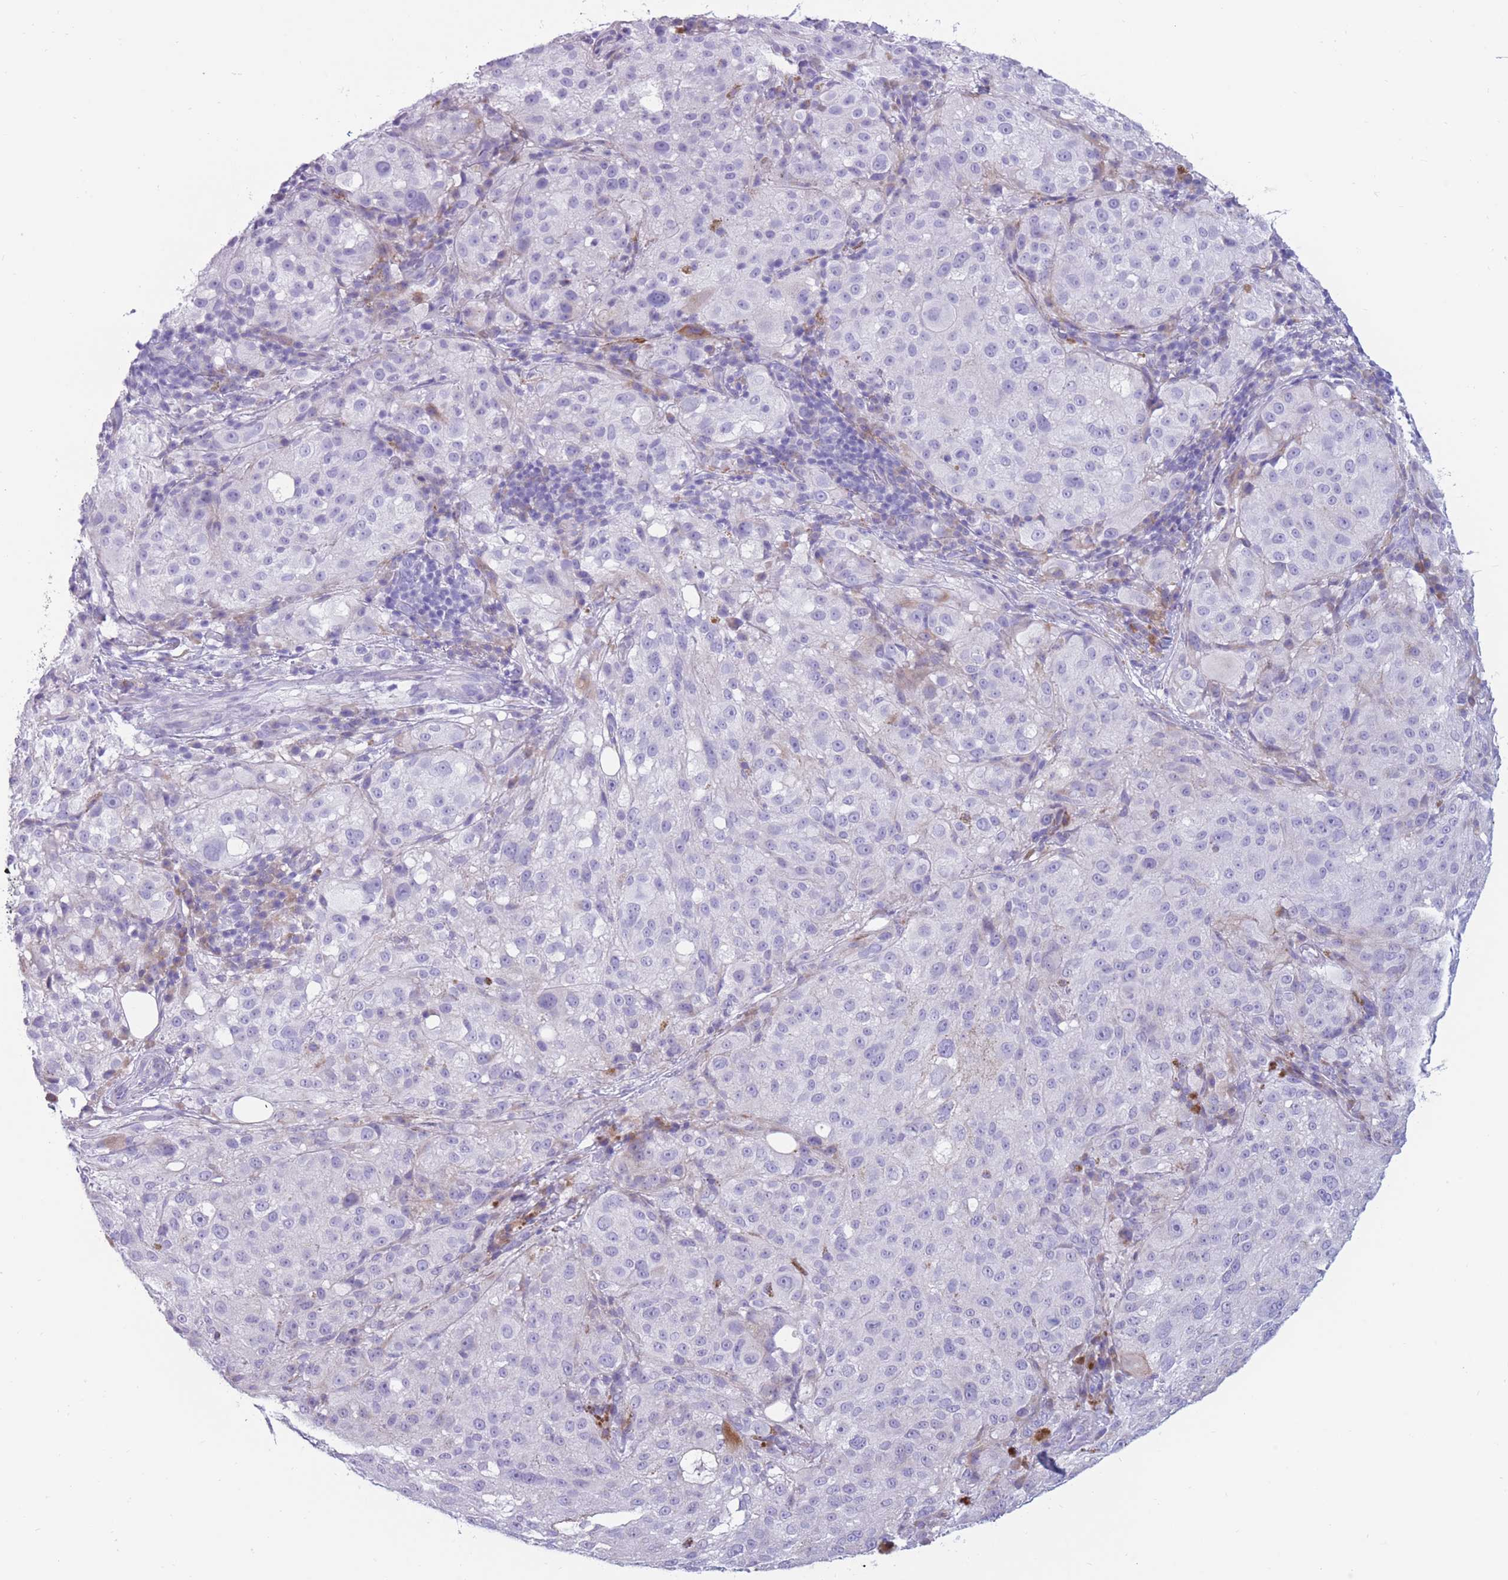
{"staining": {"intensity": "negative", "quantity": "none", "location": "none"}, "tissue": "melanoma", "cell_type": "Tumor cells", "image_type": "cancer", "snomed": [{"axis": "morphology", "description": "Necrosis, NOS"}, {"axis": "morphology", "description": "Malignant melanoma, NOS"}, {"axis": "topography", "description": "Skin"}], "caption": "Human melanoma stained for a protein using immunohistochemistry (IHC) displays no positivity in tumor cells.", "gene": "COL27A1", "patient": {"sex": "female", "age": 87}}